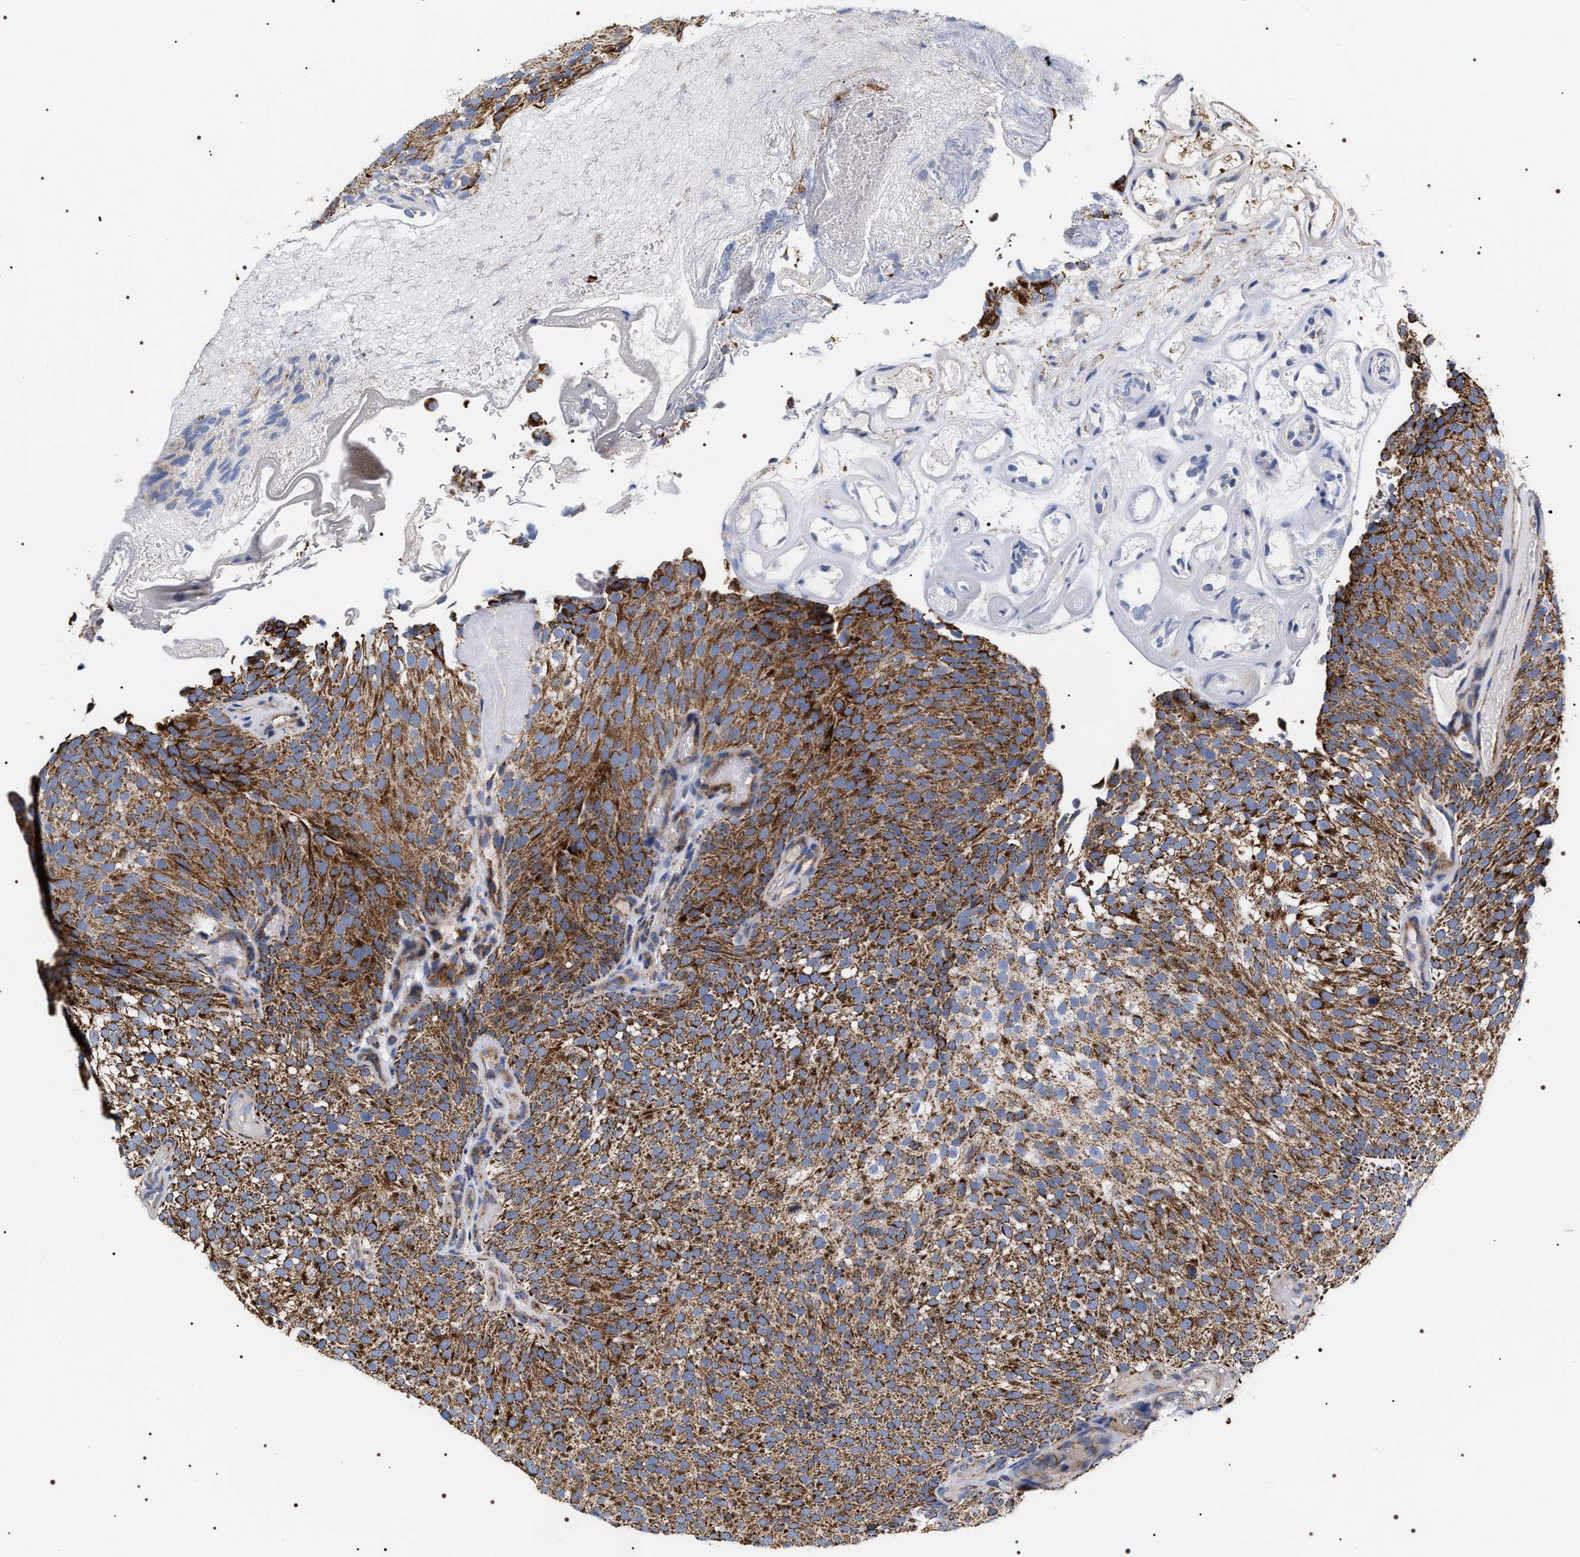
{"staining": {"intensity": "strong", "quantity": ">75%", "location": "cytoplasmic/membranous"}, "tissue": "urothelial cancer", "cell_type": "Tumor cells", "image_type": "cancer", "snomed": [{"axis": "morphology", "description": "Urothelial carcinoma, Low grade"}, {"axis": "topography", "description": "Urinary bladder"}], "caption": "Urothelial carcinoma (low-grade) stained with a brown dye reveals strong cytoplasmic/membranous positive positivity in about >75% of tumor cells.", "gene": "COG5", "patient": {"sex": "male", "age": 78}}